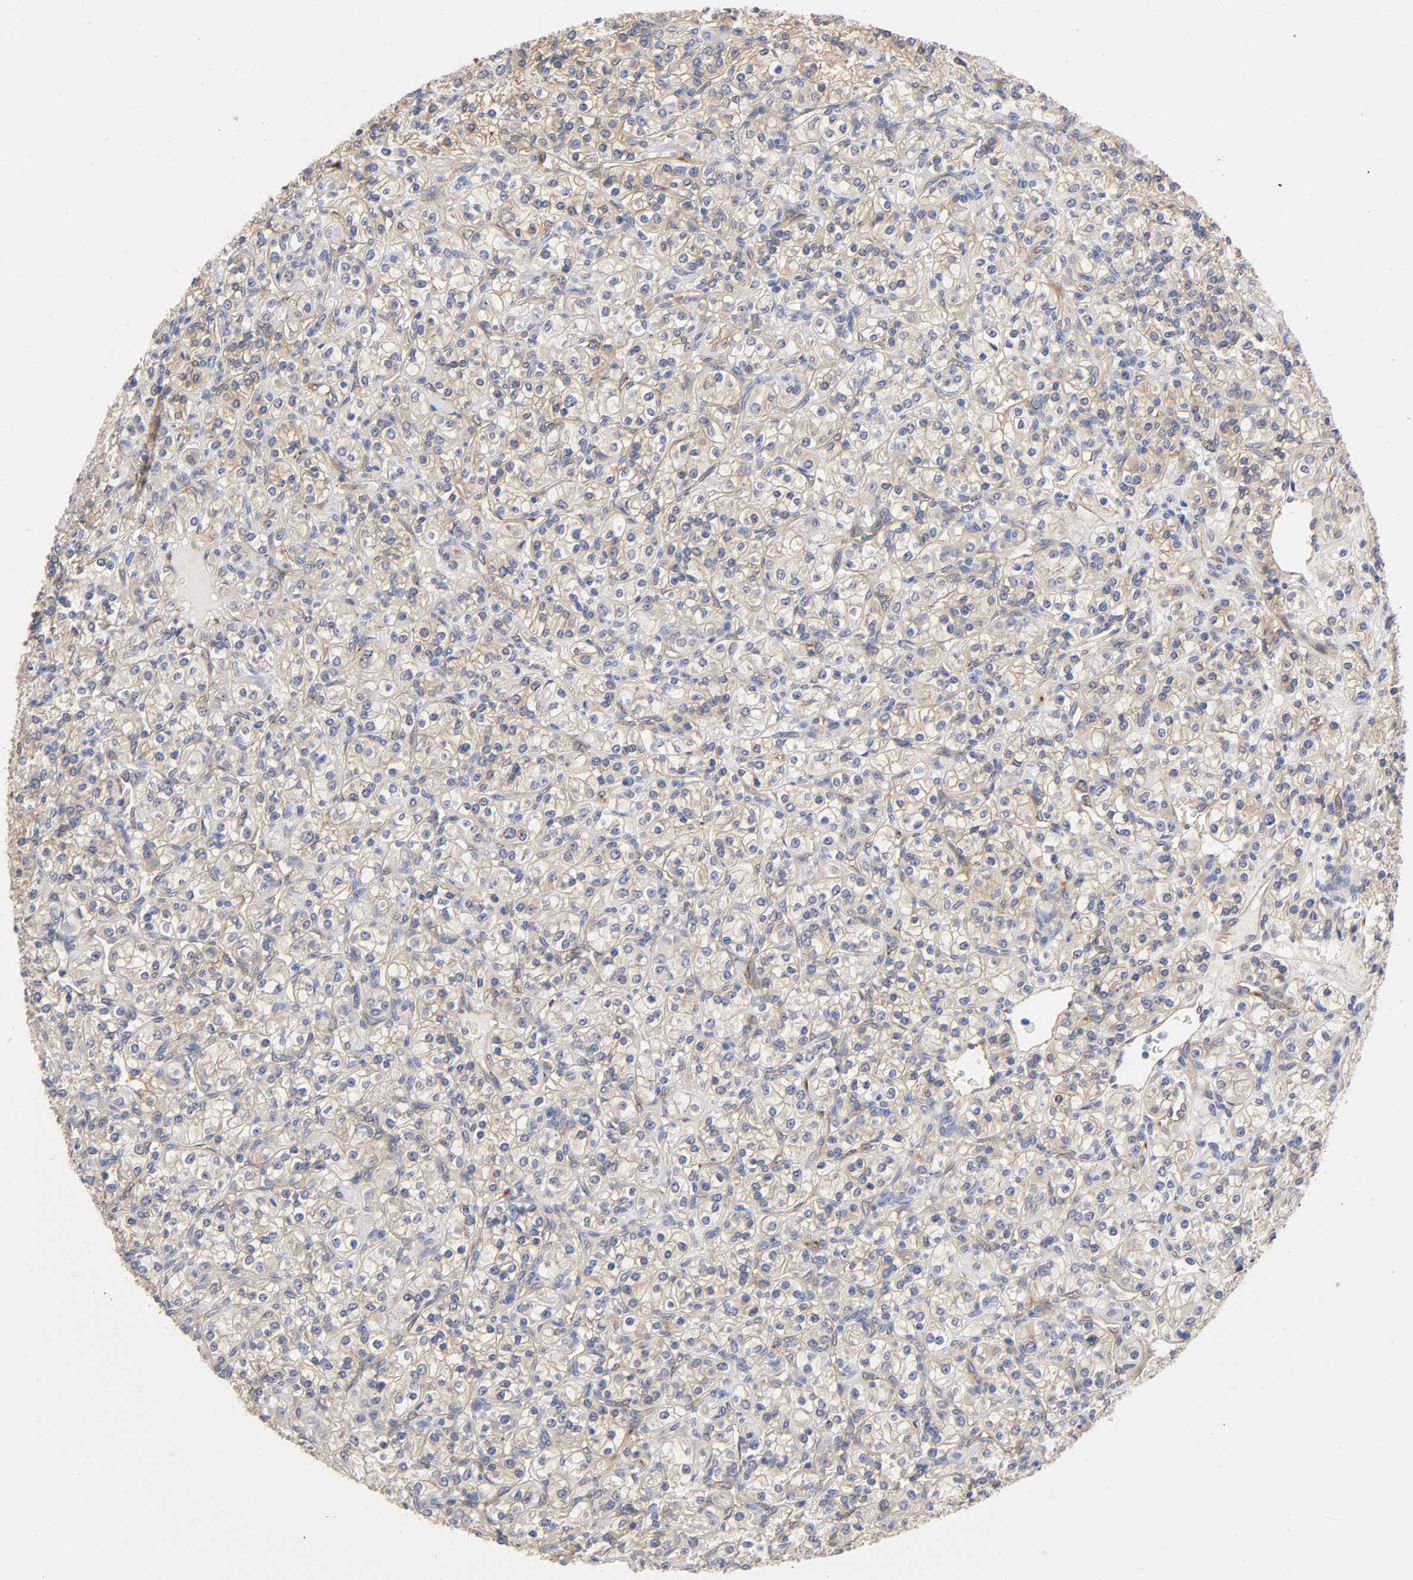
{"staining": {"intensity": "negative", "quantity": "none", "location": "none"}, "tissue": "renal cancer", "cell_type": "Tumor cells", "image_type": "cancer", "snomed": [{"axis": "morphology", "description": "Adenocarcinoma, NOS"}, {"axis": "topography", "description": "Kidney"}], "caption": "High power microscopy histopathology image of an immunohistochemistry photomicrograph of renal cancer (adenocarcinoma), revealing no significant staining in tumor cells.", "gene": "RAB13", "patient": {"sex": "male", "age": 77}}